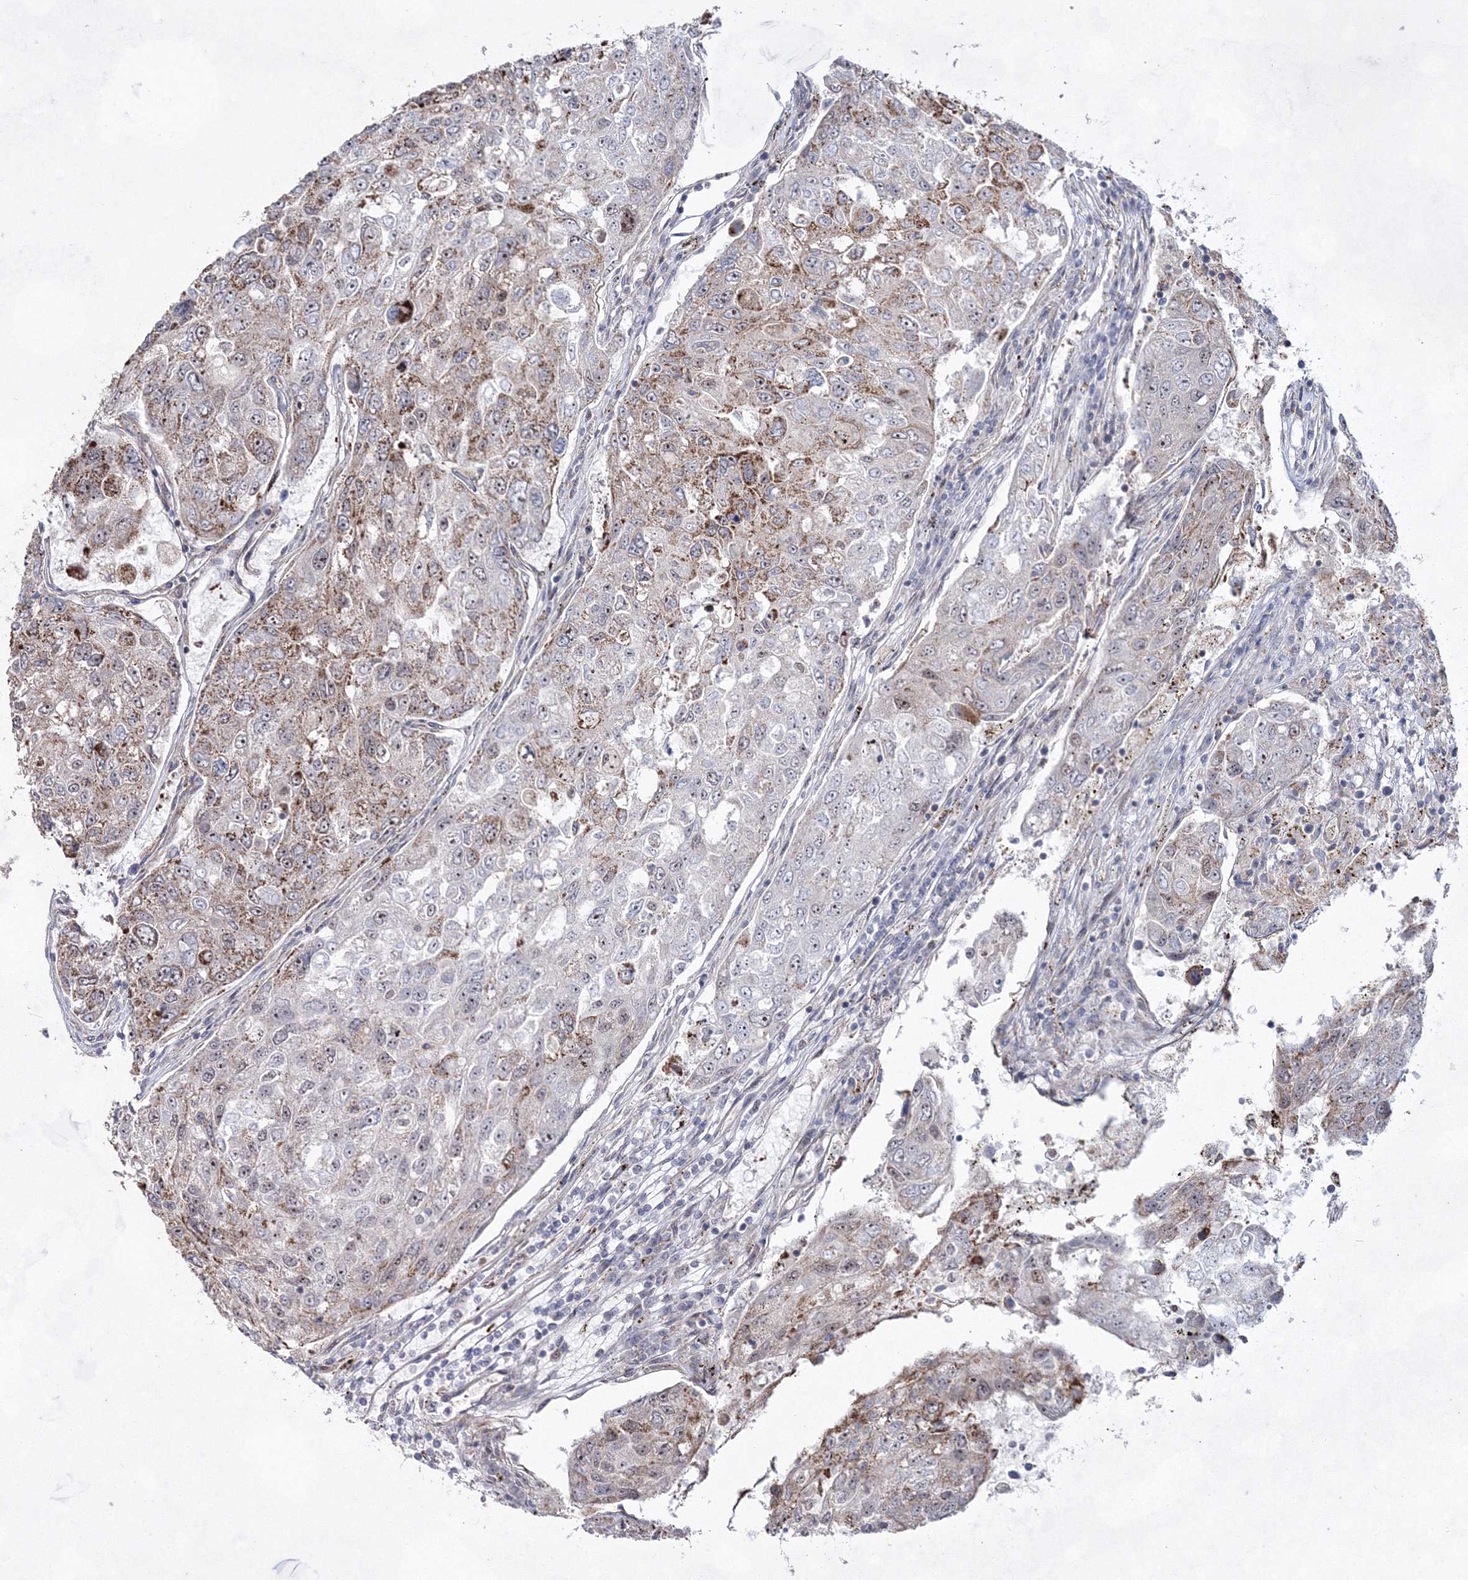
{"staining": {"intensity": "weak", "quantity": "25%-75%", "location": "cytoplasmic/membranous"}, "tissue": "urothelial cancer", "cell_type": "Tumor cells", "image_type": "cancer", "snomed": [{"axis": "morphology", "description": "Urothelial carcinoma, High grade"}, {"axis": "topography", "description": "Lymph node"}, {"axis": "topography", "description": "Urinary bladder"}], "caption": "This micrograph shows IHC staining of urothelial cancer, with low weak cytoplasmic/membranous staining in about 25%-75% of tumor cells.", "gene": "SNIP1", "patient": {"sex": "male", "age": 51}}